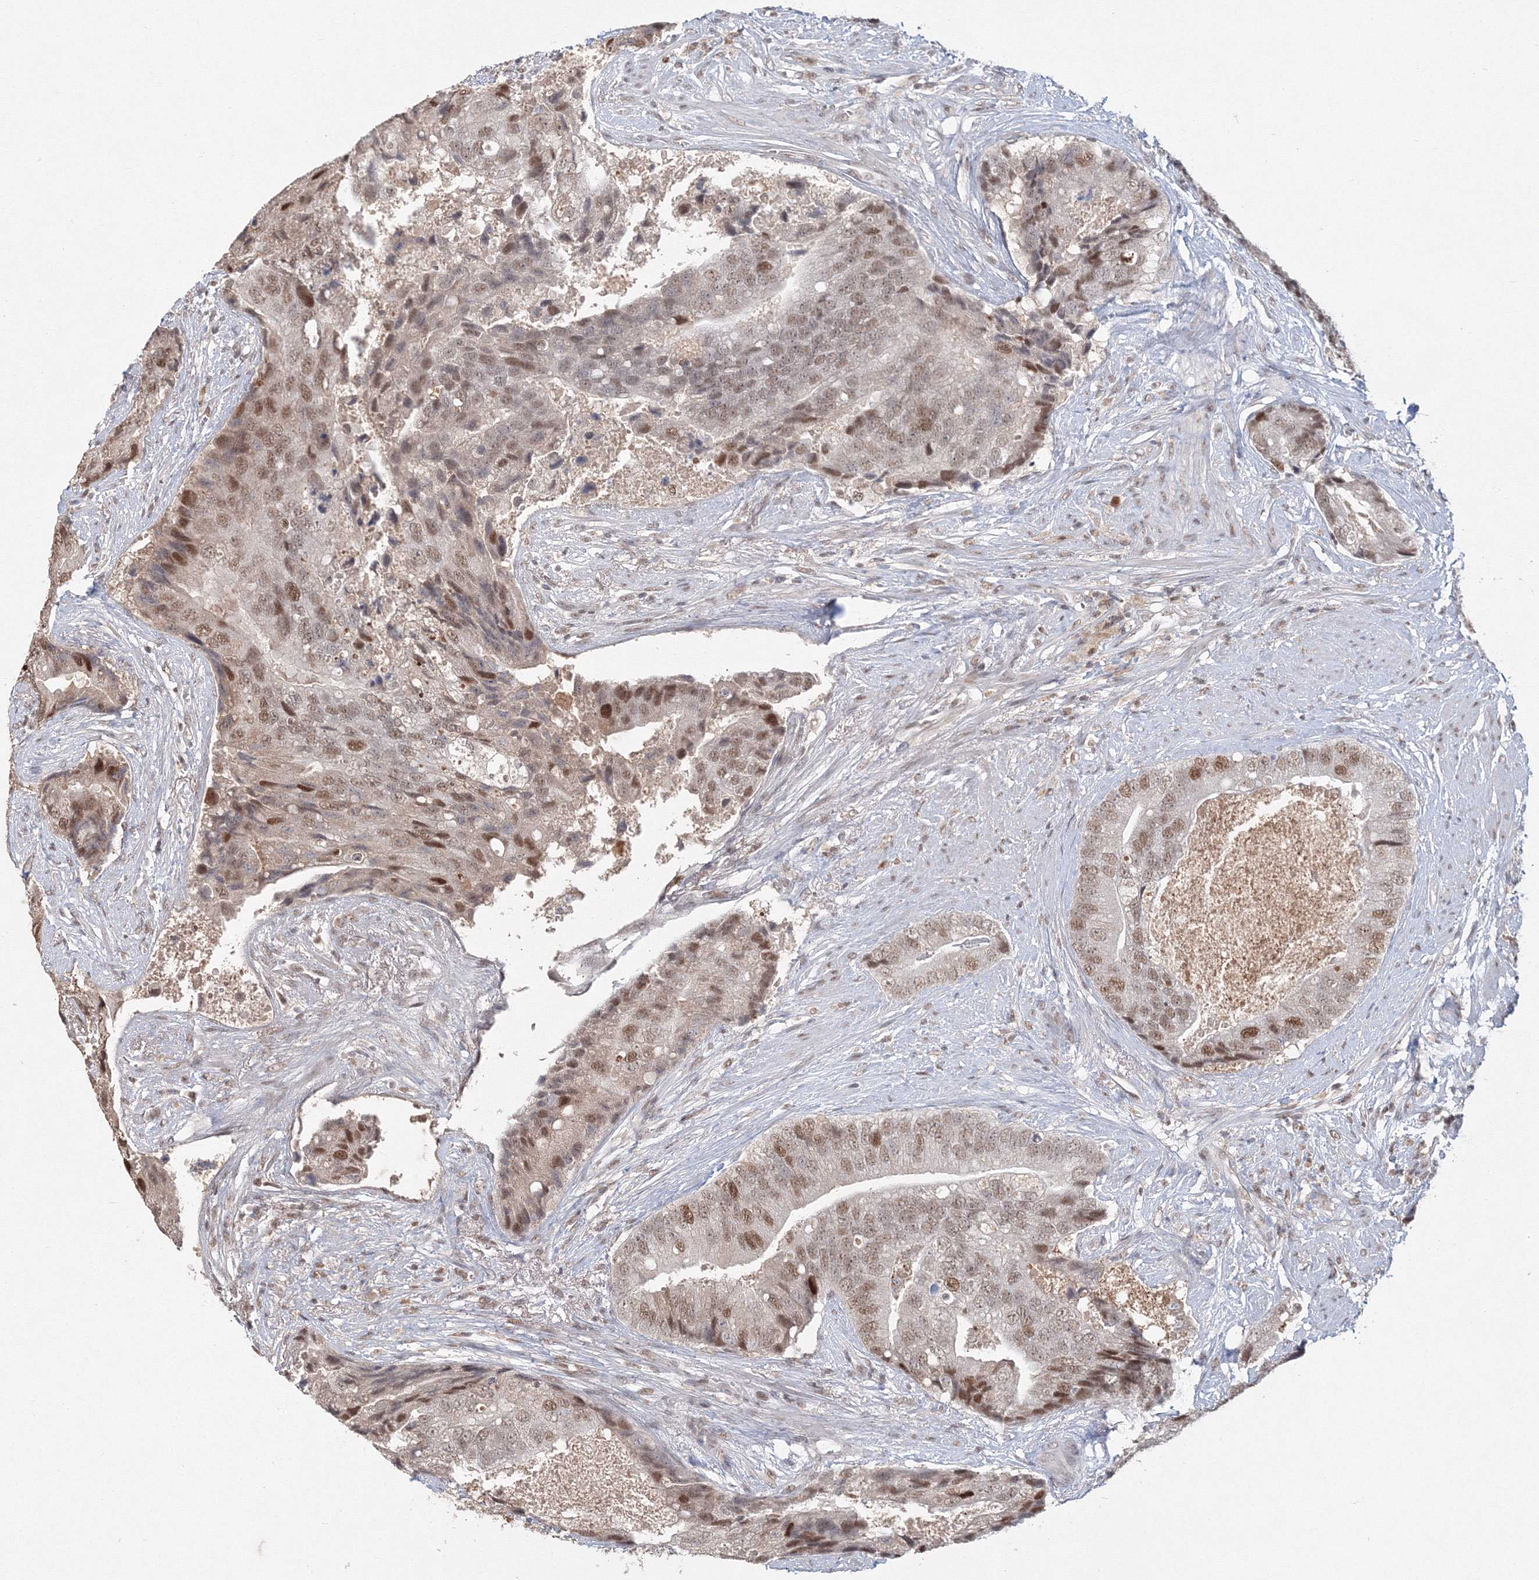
{"staining": {"intensity": "moderate", "quantity": "25%-75%", "location": "nuclear"}, "tissue": "prostate cancer", "cell_type": "Tumor cells", "image_type": "cancer", "snomed": [{"axis": "morphology", "description": "Adenocarcinoma, High grade"}, {"axis": "topography", "description": "Prostate"}], "caption": "Moderate nuclear expression is appreciated in about 25%-75% of tumor cells in prostate cancer (adenocarcinoma (high-grade)). The staining was performed using DAB (3,3'-diaminobenzidine), with brown indicating positive protein expression. Nuclei are stained blue with hematoxylin.", "gene": "IWS1", "patient": {"sex": "male", "age": 70}}